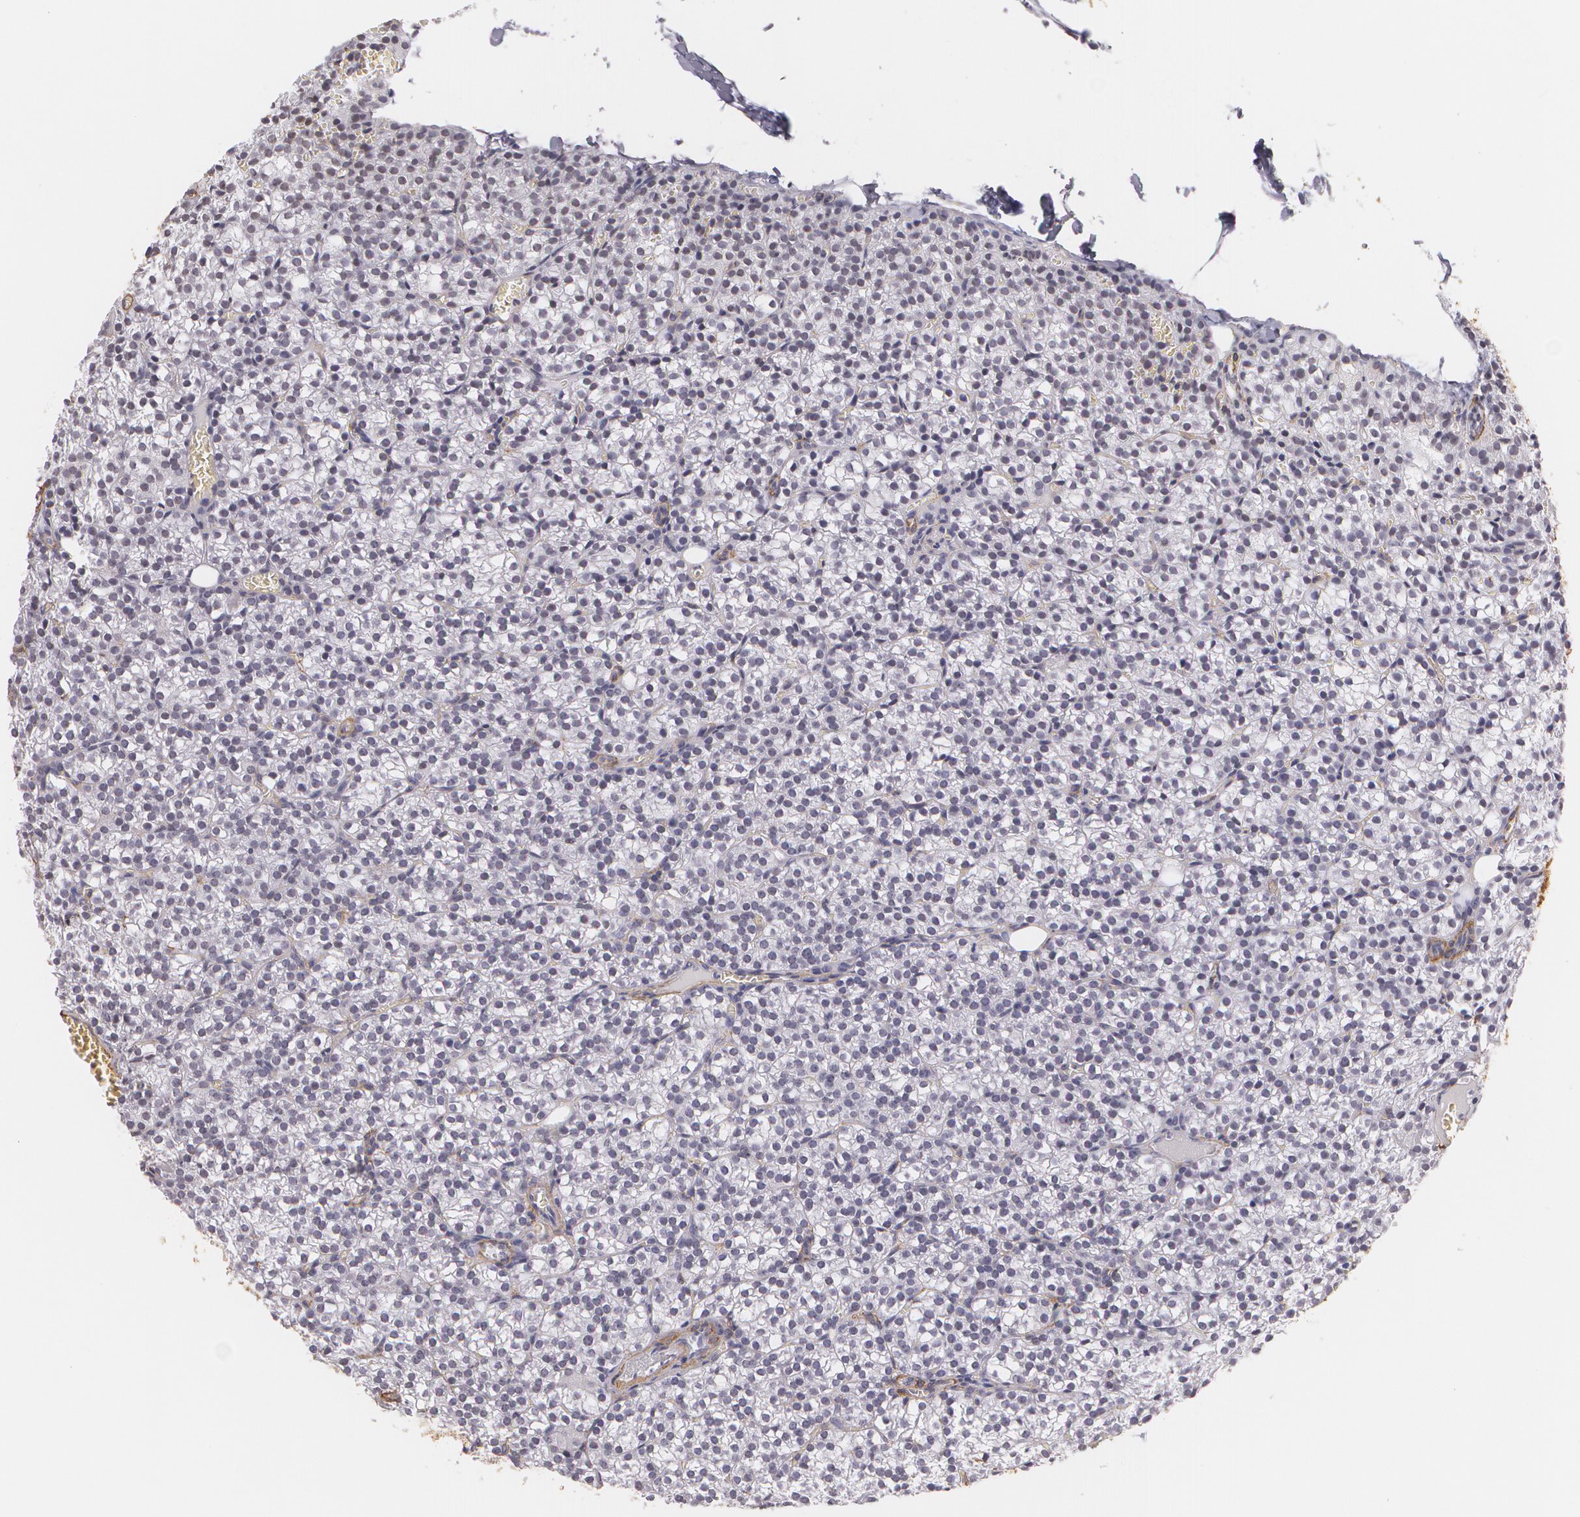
{"staining": {"intensity": "negative", "quantity": "none", "location": "none"}, "tissue": "parathyroid gland", "cell_type": "Glandular cells", "image_type": "normal", "snomed": [{"axis": "morphology", "description": "Normal tissue, NOS"}, {"axis": "topography", "description": "Parathyroid gland"}], "caption": "This is an IHC image of benign parathyroid gland. There is no expression in glandular cells.", "gene": "VAMP1", "patient": {"sex": "female", "age": 17}}